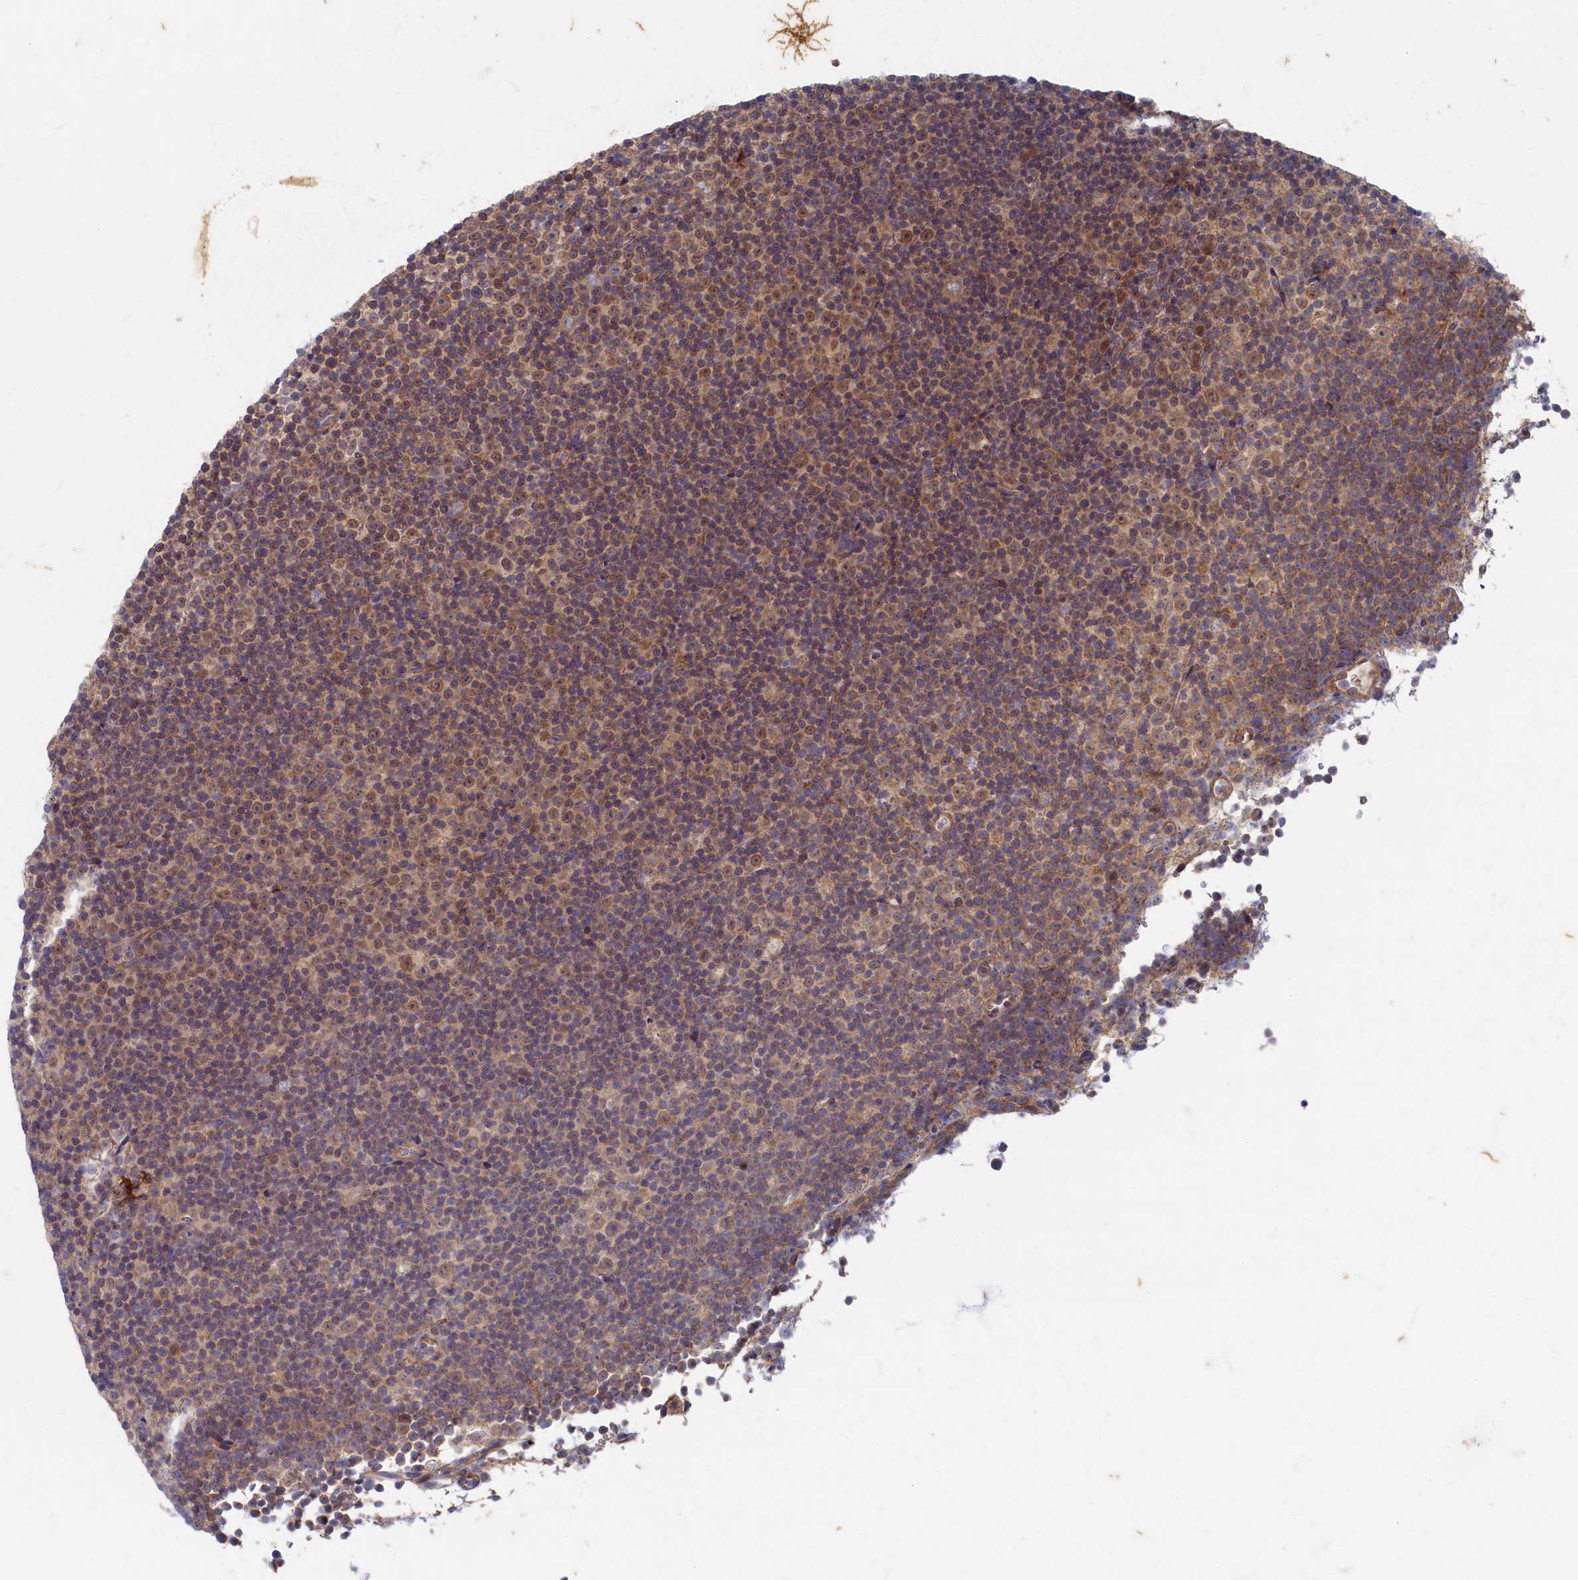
{"staining": {"intensity": "weak", "quantity": "25%-75%", "location": "cytoplasmic/membranous,nuclear"}, "tissue": "lymphoma", "cell_type": "Tumor cells", "image_type": "cancer", "snomed": [{"axis": "morphology", "description": "Malignant lymphoma, non-Hodgkin's type, Low grade"}, {"axis": "topography", "description": "Lymph node"}], "caption": "Malignant lymphoma, non-Hodgkin's type (low-grade) was stained to show a protein in brown. There is low levels of weak cytoplasmic/membranous and nuclear expression in about 25%-75% of tumor cells.", "gene": "WDR59", "patient": {"sex": "female", "age": 67}}